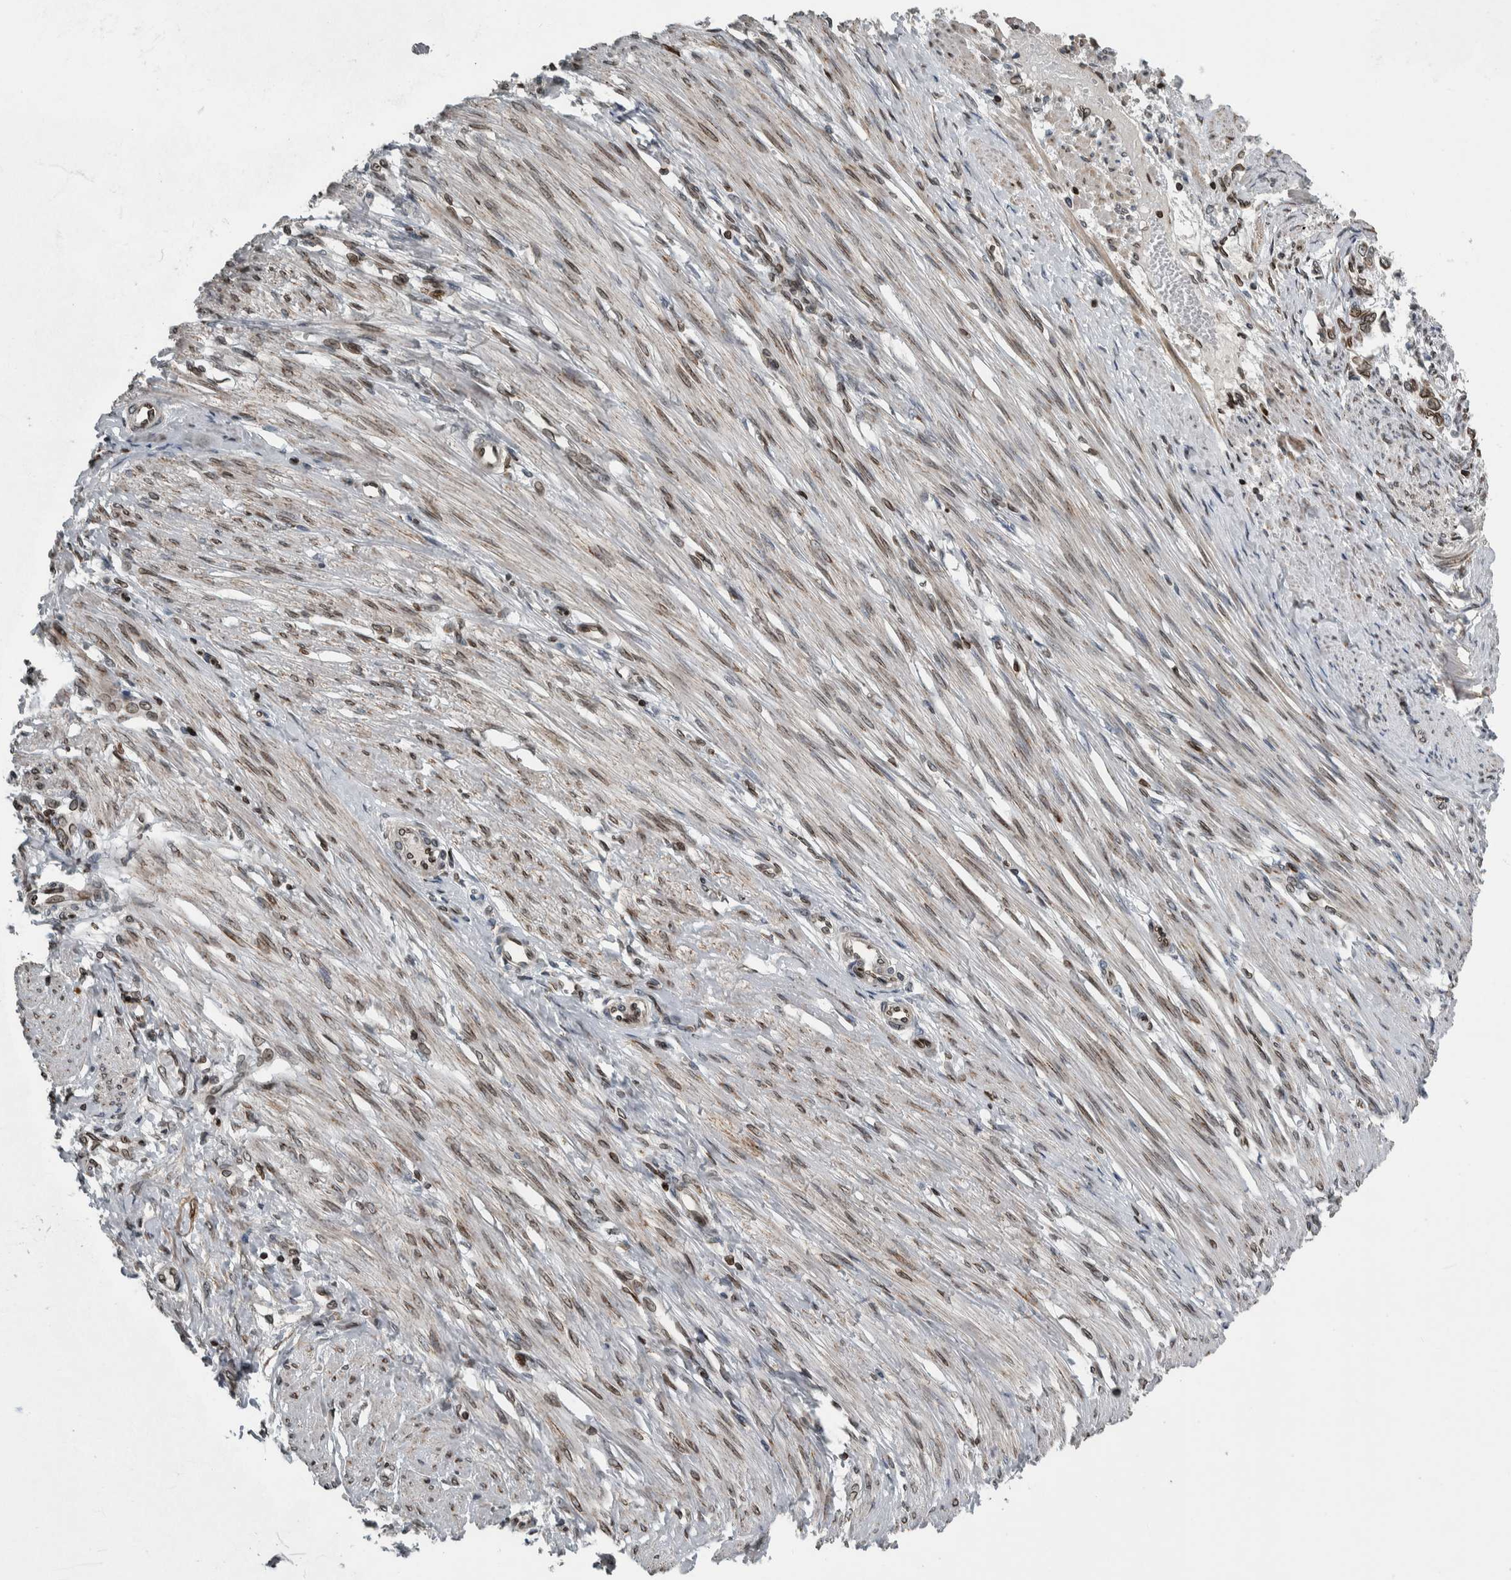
{"staining": {"intensity": "moderate", "quantity": "<25%", "location": "cytoplasmic/membranous,nuclear"}, "tissue": "endometrial cancer", "cell_type": "Tumor cells", "image_type": "cancer", "snomed": [{"axis": "morphology", "description": "Adenocarcinoma, NOS"}, {"axis": "topography", "description": "Endometrium"}], "caption": "Human endometrial adenocarcinoma stained for a protein (brown) exhibits moderate cytoplasmic/membranous and nuclear positive expression in about <25% of tumor cells.", "gene": "FAM135B", "patient": {"sex": "female", "age": 32}}